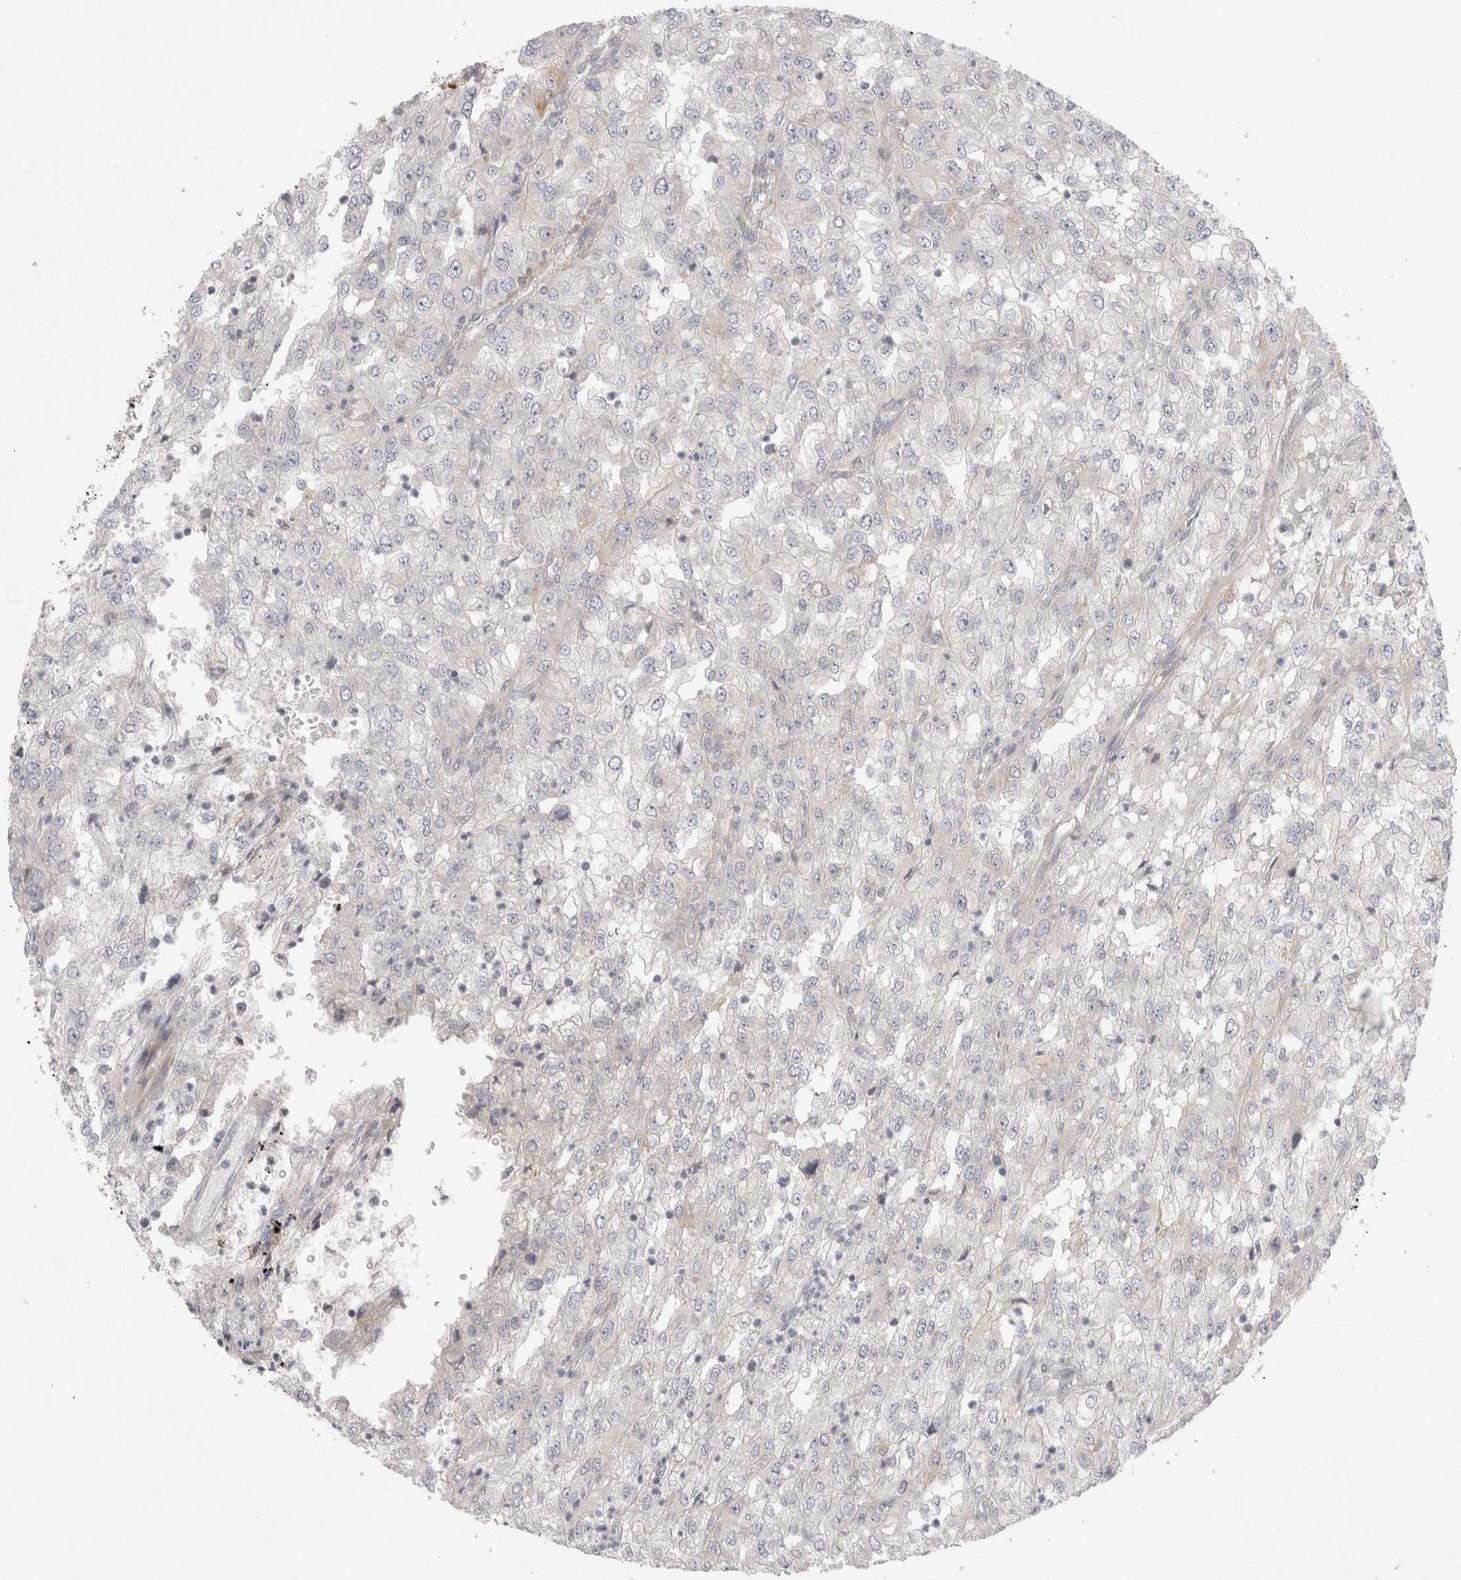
{"staining": {"intensity": "negative", "quantity": "none", "location": "none"}, "tissue": "renal cancer", "cell_type": "Tumor cells", "image_type": "cancer", "snomed": [{"axis": "morphology", "description": "Adenocarcinoma, NOS"}, {"axis": "topography", "description": "Kidney"}], "caption": "Renal adenocarcinoma was stained to show a protein in brown. There is no significant positivity in tumor cells.", "gene": "BZW2", "patient": {"sex": "female", "age": 54}}